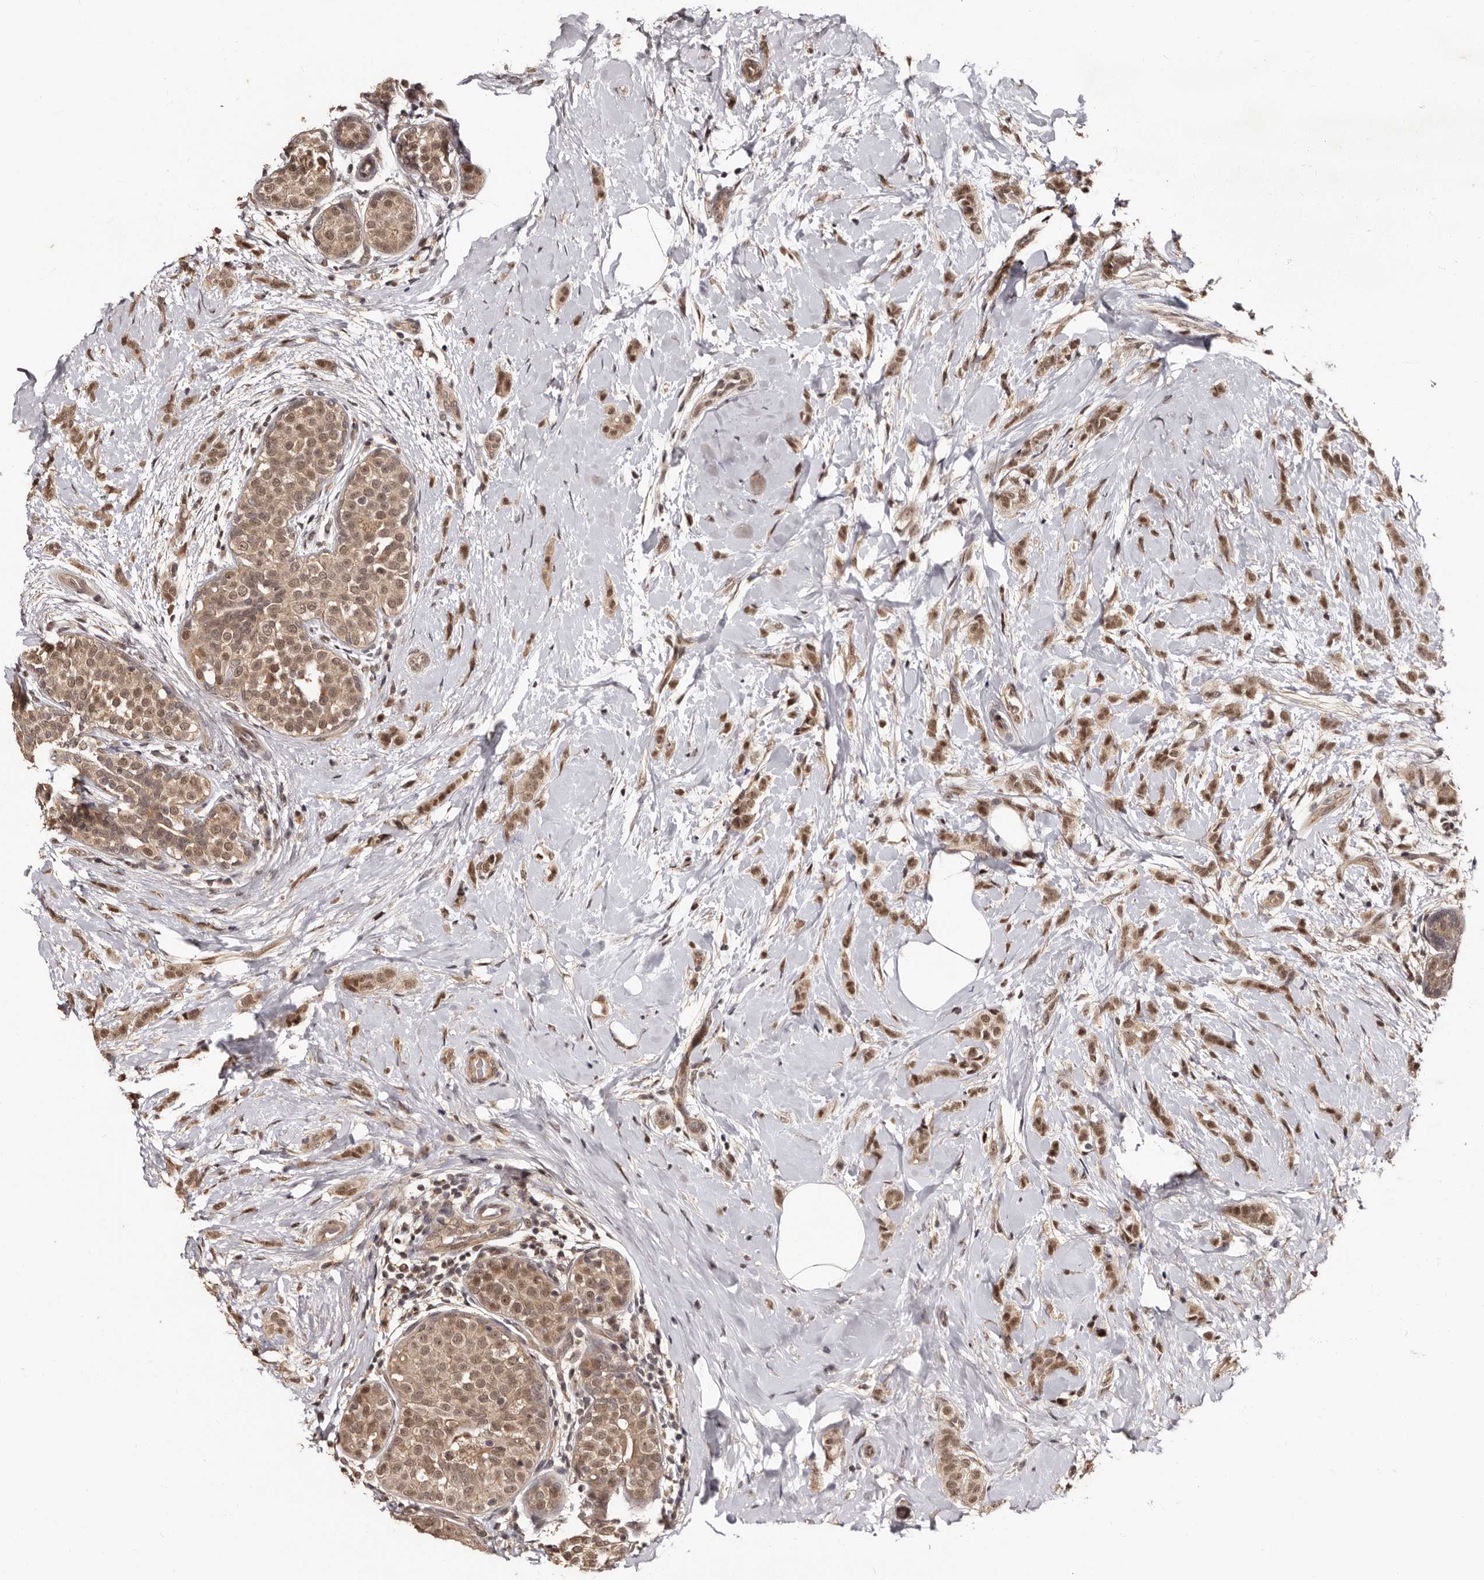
{"staining": {"intensity": "moderate", "quantity": ">75%", "location": "cytoplasmic/membranous,nuclear"}, "tissue": "breast cancer", "cell_type": "Tumor cells", "image_type": "cancer", "snomed": [{"axis": "morphology", "description": "Lobular carcinoma, in situ"}, {"axis": "morphology", "description": "Lobular carcinoma"}, {"axis": "topography", "description": "Breast"}], "caption": "Lobular carcinoma in situ (breast) stained for a protein (brown) displays moderate cytoplasmic/membranous and nuclear positive staining in approximately >75% of tumor cells.", "gene": "TBC1D22B", "patient": {"sex": "female", "age": 41}}